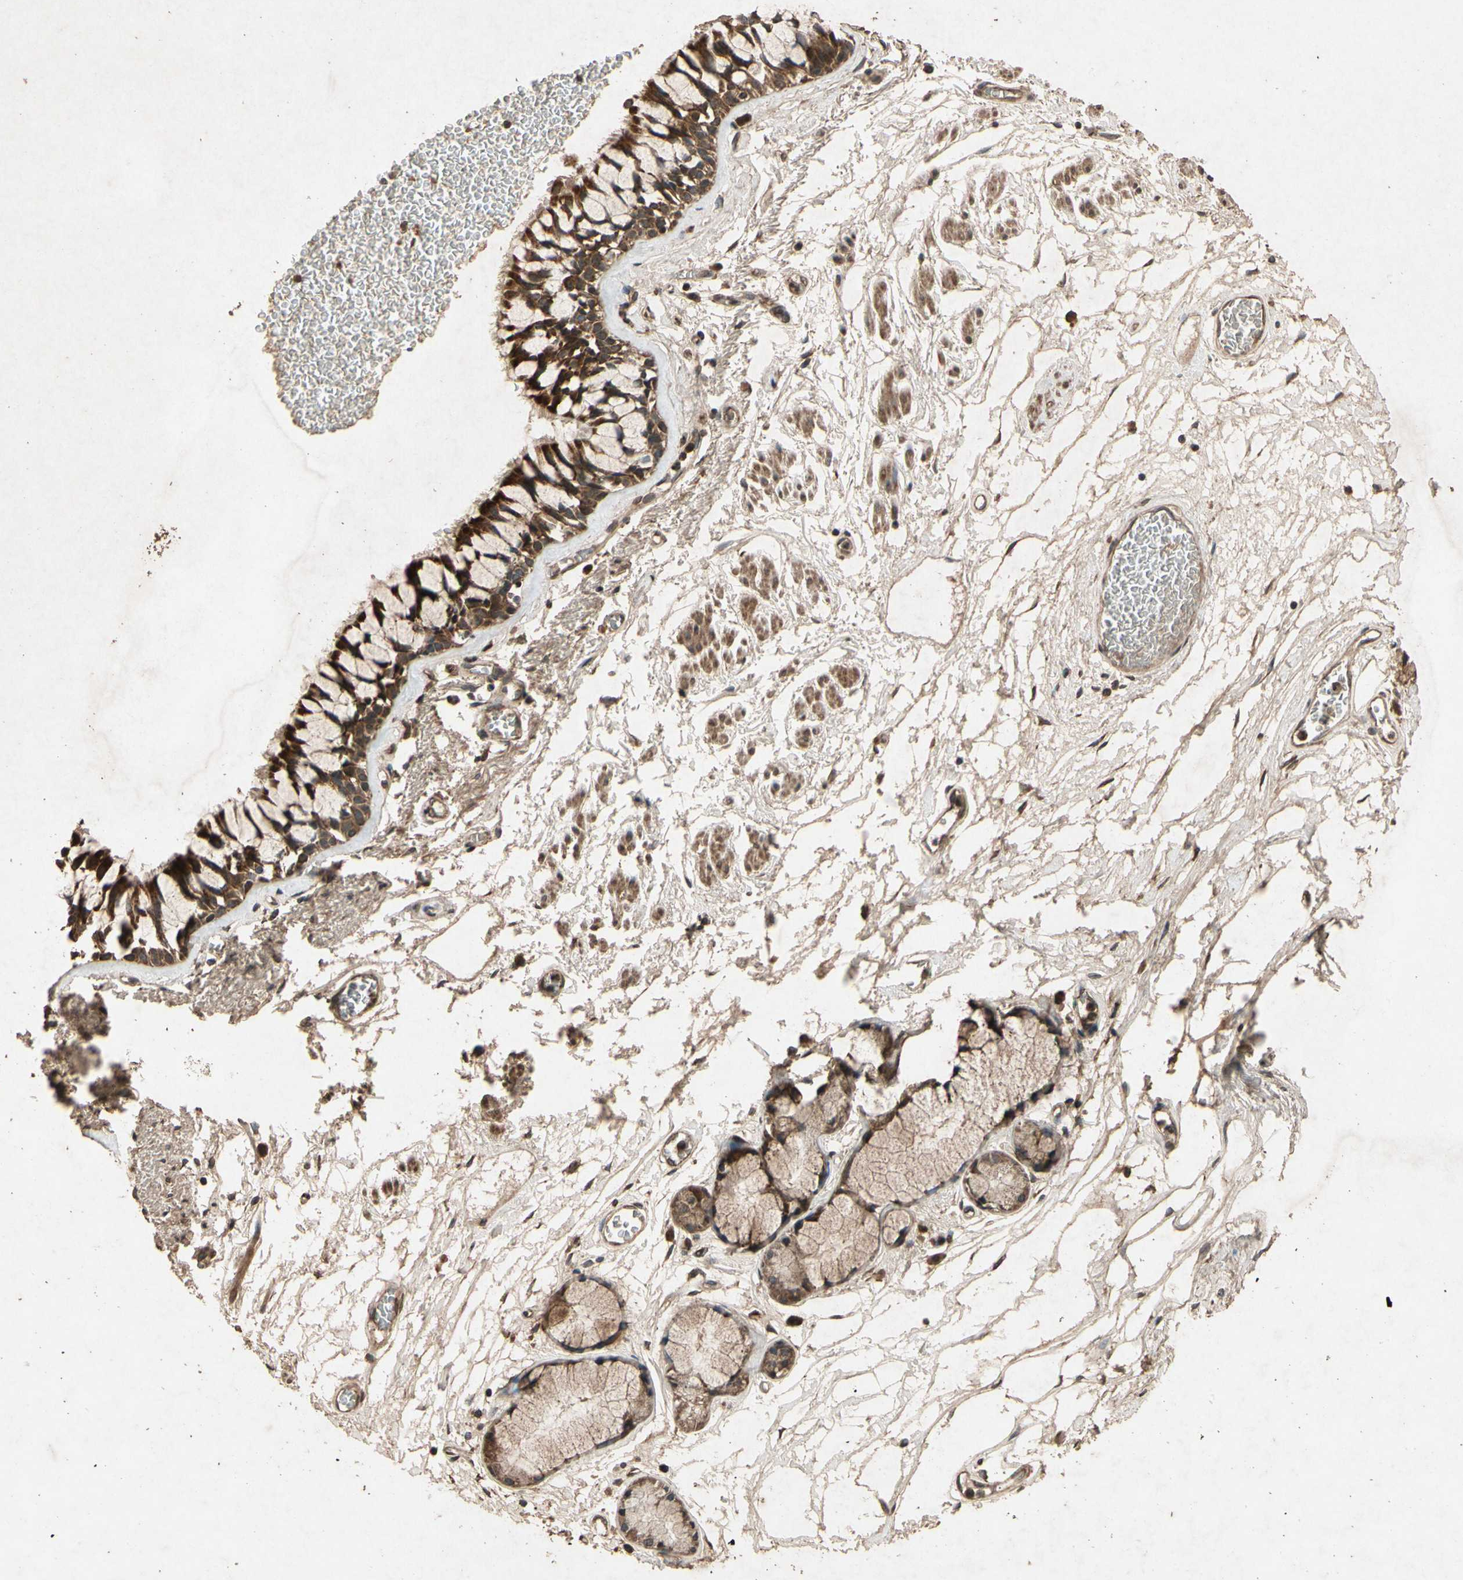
{"staining": {"intensity": "strong", "quantity": ">75%", "location": "cytoplasmic/membranous"}, "tissue": "bronchus", "cell_type": "Respiratory epithelial cells", "image_type": "normal", "snomed": [{"axis": "morphology", "description": "Normal tissue, NOS"}, {"axis": "topography", "description": "Bronchus"}], "caption": "Immunohistochemistry (IHC) (DAB (3,3'-diaminobenzidine)) staining of normal bronchus demonstrates strong cytoplasmic/membranous protein positivity in approximately >75% of respiratory epithelial cells.", "gene": "TXN2", "patient": {"sex": "male", "age": 66}}